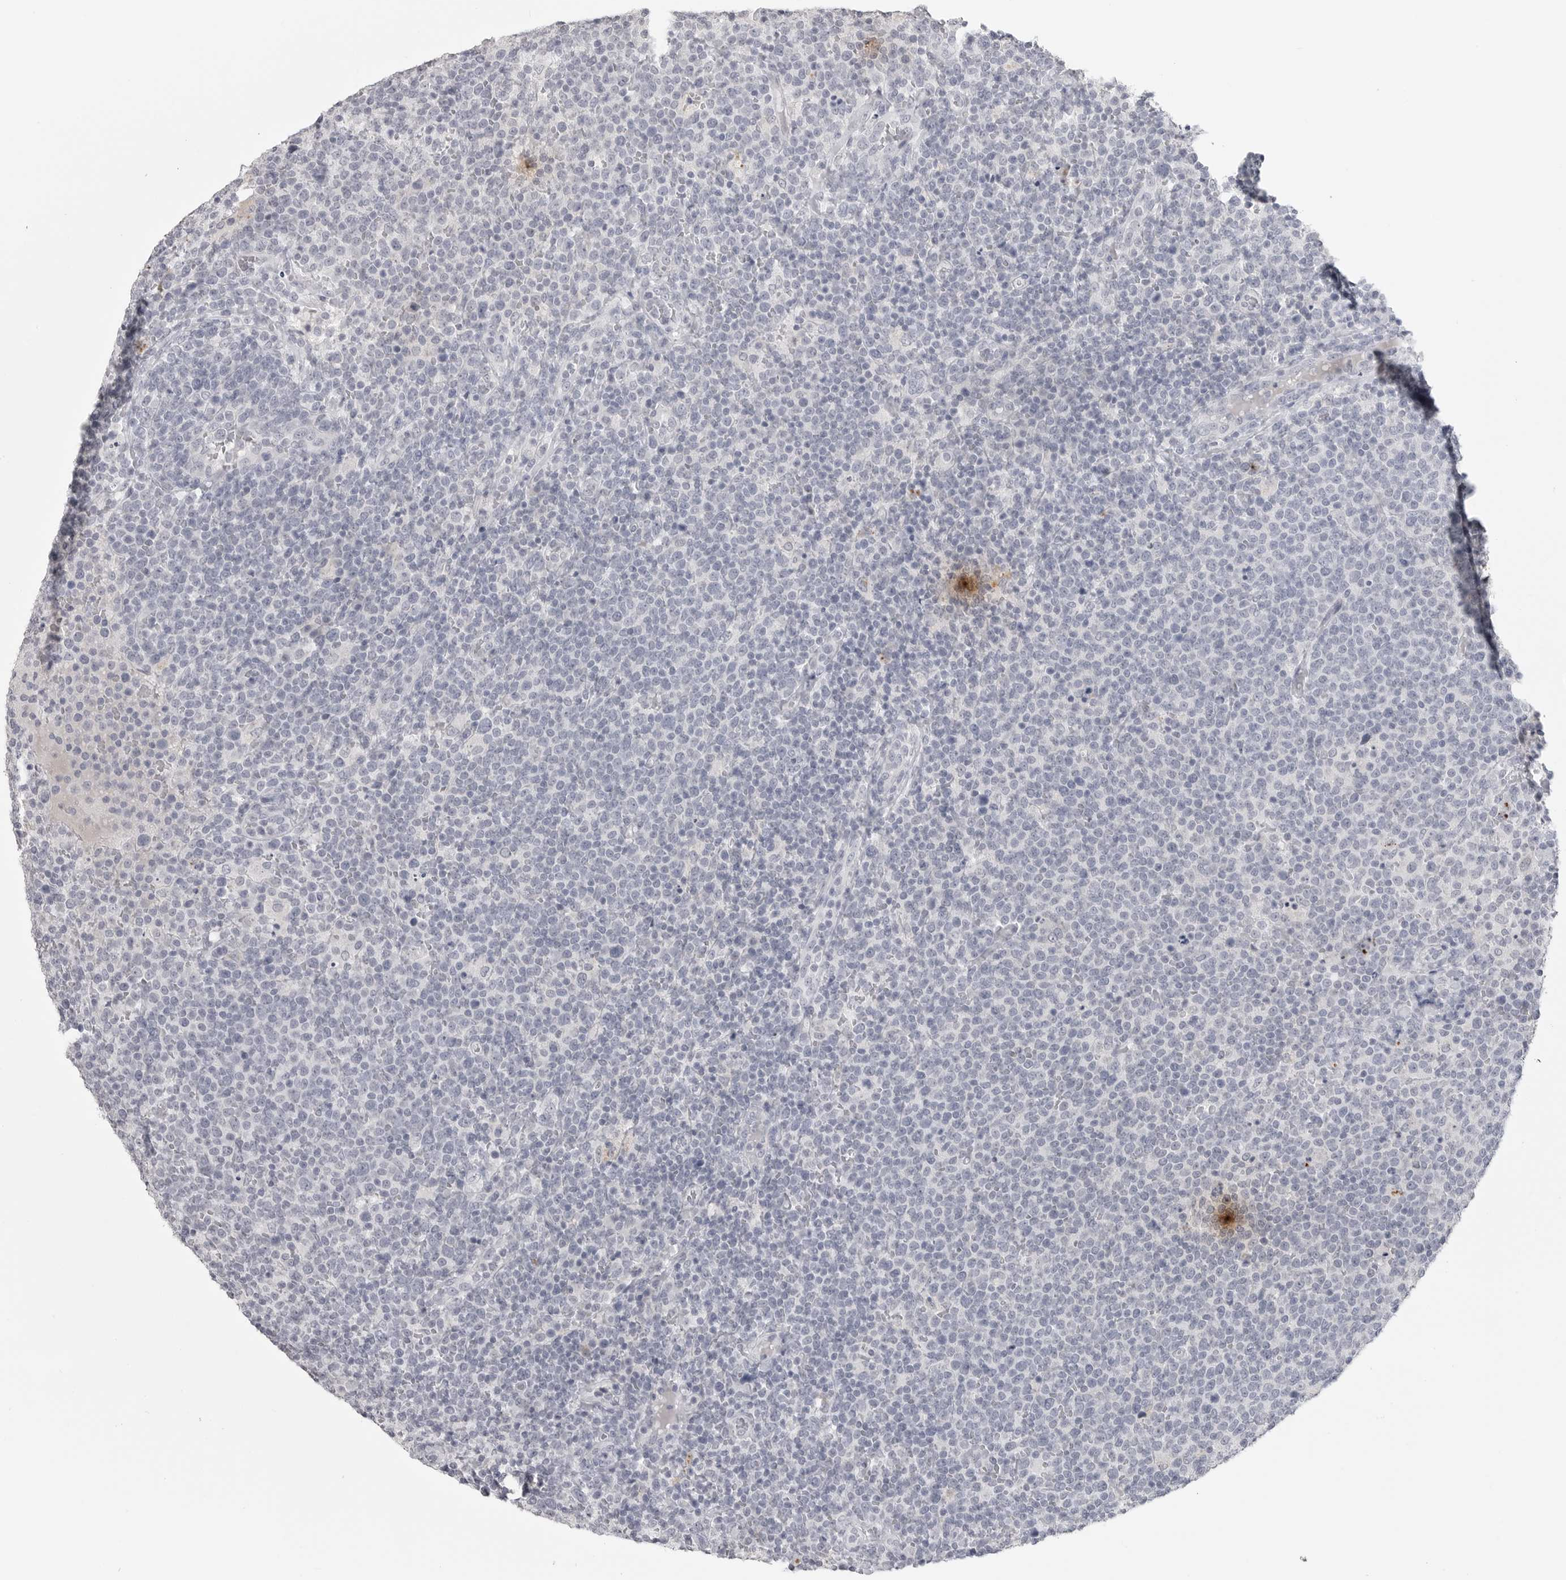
{"staining": {"intensity": "negative", "quantity": "none", "location": "none"}, "tissue": "lymphoma", "cell_type": "Tumor cells", "image_type": "cancer", "snomed": [{"axis": "morphology", "description": "Malignant lymphoma, non-Hodgkin's type, High grade"}, {"axis": "topography", "description": "Lymph node"}], "caption": "The immunohistochemistry (IHC) image has no significant staining in tumor cells of lymphoma tissue. Brightfield microscopy of immunohistochemistry stained with DAB (brown) and hematoxylin (blue), captured at high magnification.", "gene": "PRSS1", "patient": {"sex": "male", "age": 61}}